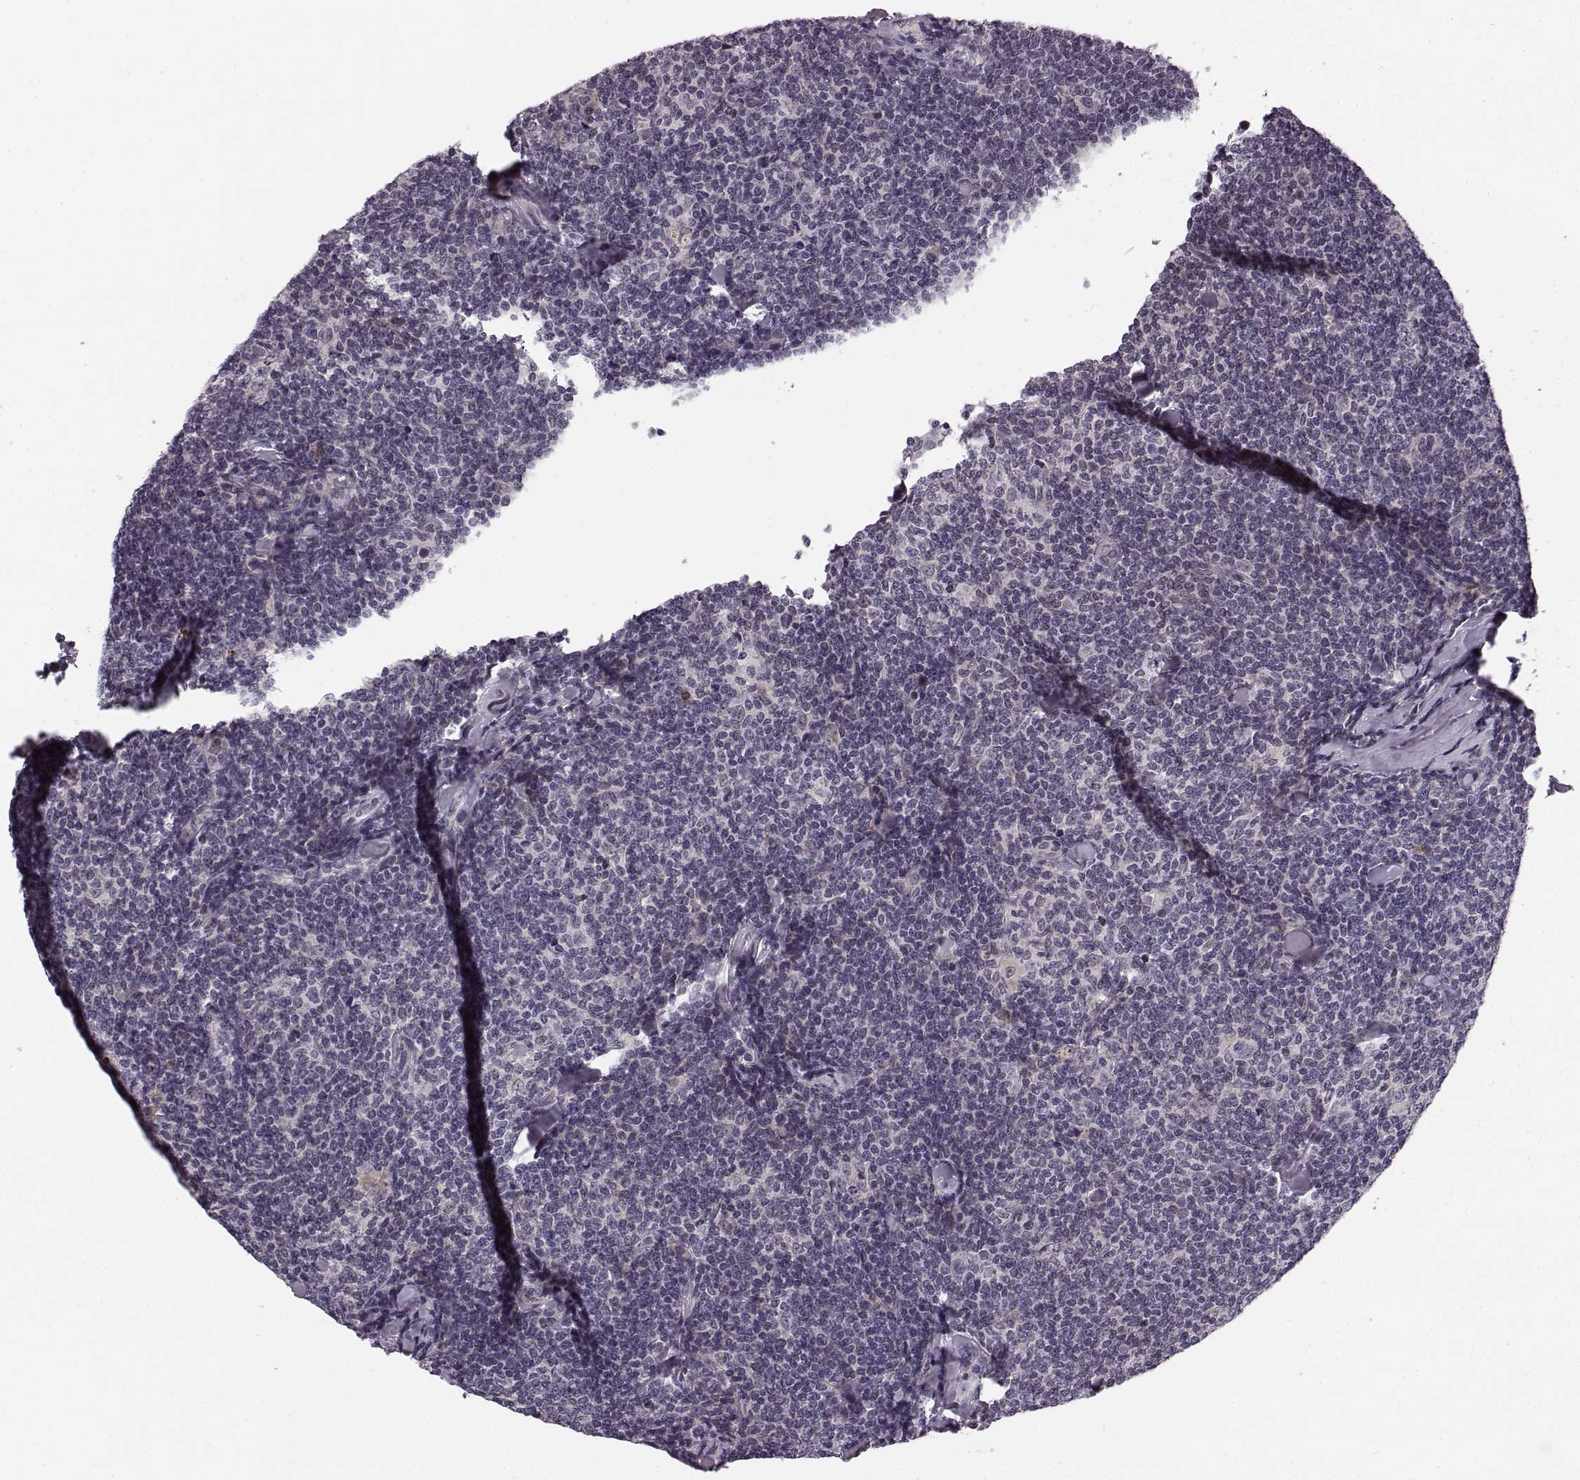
{"staining": {"intensity": "negative", "quantity": "none", "location": "none"}, "tissue": "lymphoma", "cell_type": "Tumor cells", "image_type": "cancer", "snomed": [{"axis": "morphology", "description": "Malignant lymphoma, non-Hodgkin's type, Low grade"}, {"axis": "topography", "description": "Lymph node"}], "caption": "An immunohistochemistry (IHC) micrograph of lymphoma is shown. There is no staining in tumor cells of lymphoma.", "gene": "FAM234B", "patient": {"sex": "female", "age": 56}}